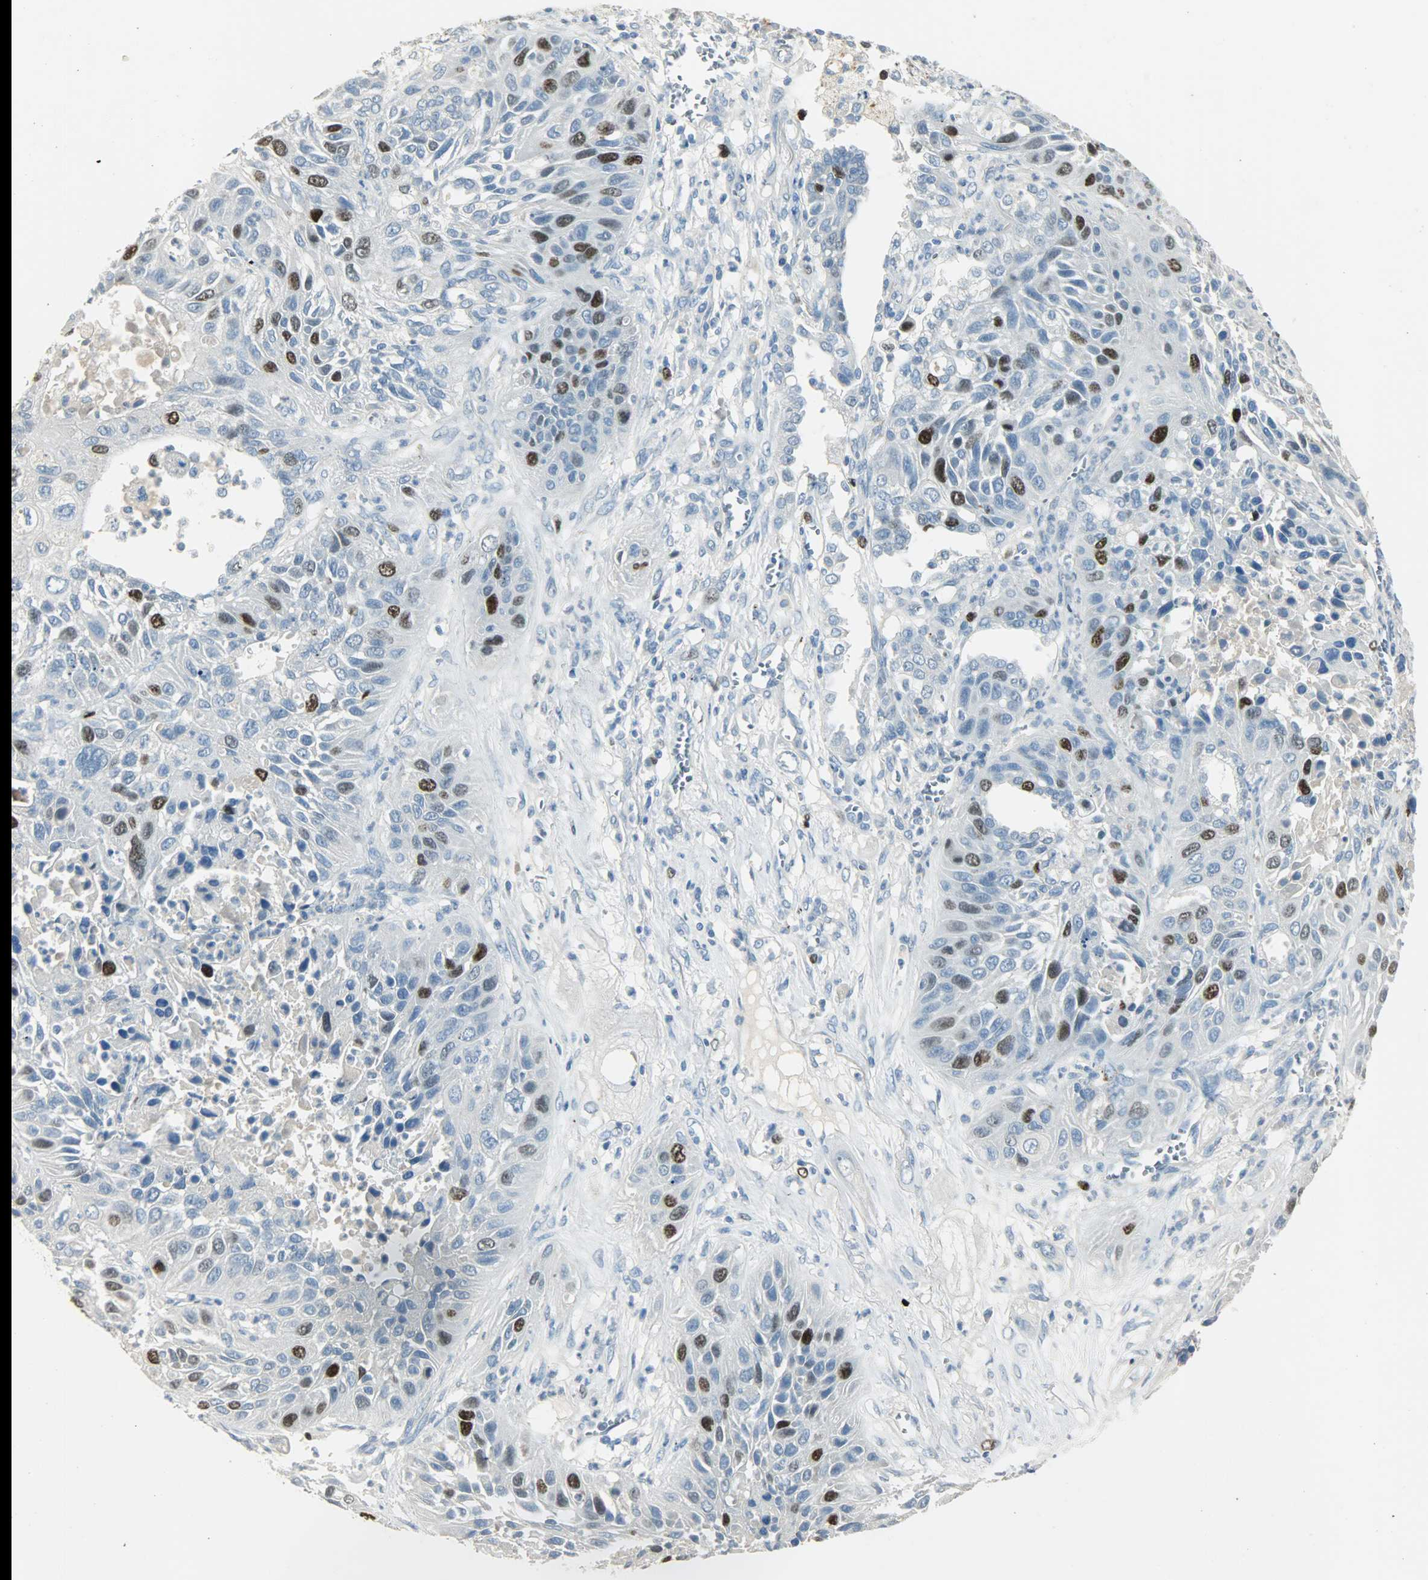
{"staining": {"intensity": "strong", "quantity": "<25%", "location": "nuclear"}, "tissue": "lung cancer", "cell_type": "Tumor cells", "image_type": "cancer", "snomed": [{"axis": "morphology", "description": "Squamous cell carcinoma, NOS"}, {"axis": "topography", "description": "Lung"}], "caption": "Strong nuclear expression for a protein is appreciated in approximately <25% of tumor cells of lung squamous cell carcinoma using IHC.", "gene": "TPX2", "patient": {"sex": "female", "age": 76}}